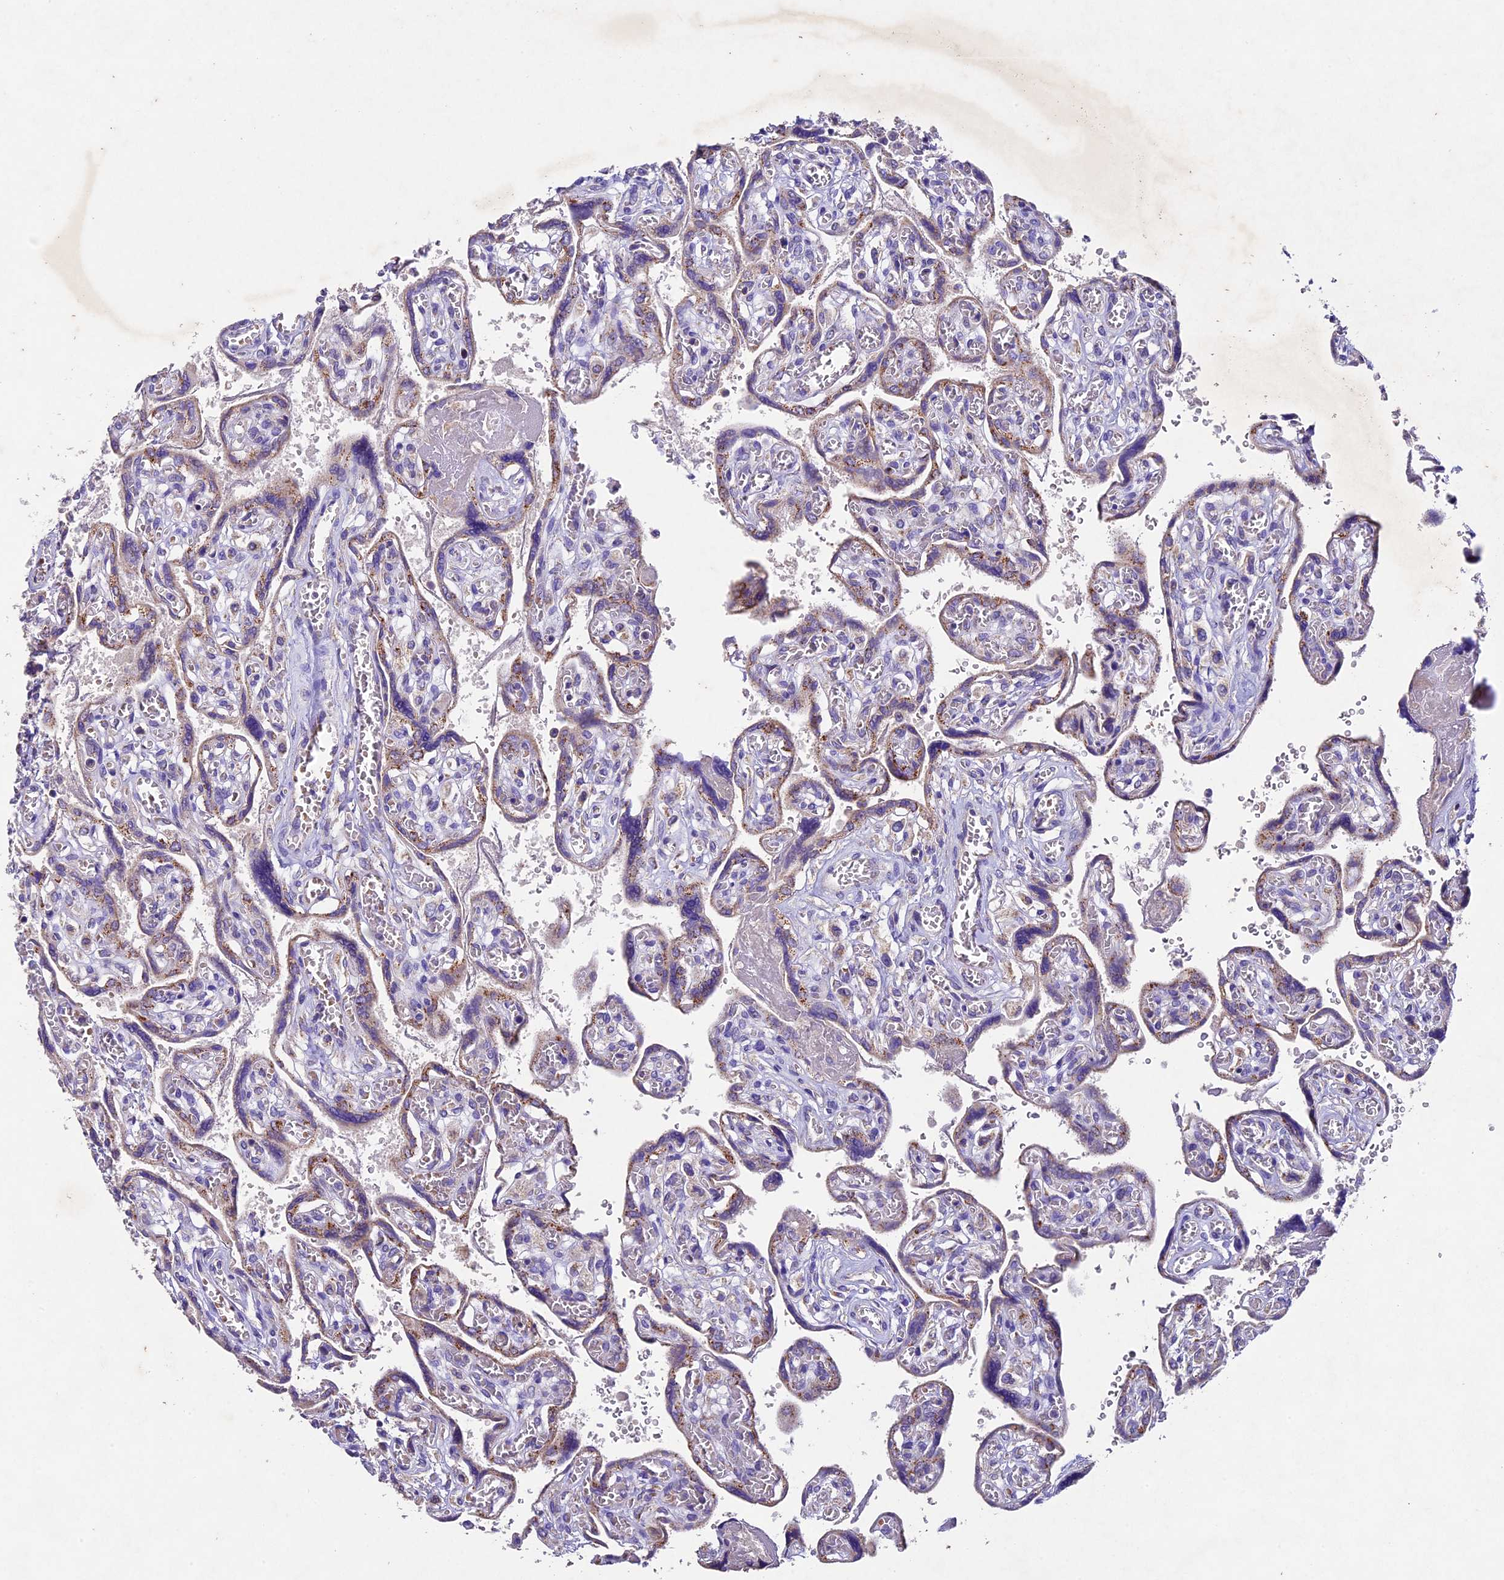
{"staining": {"intensity": "weak", "quantity": "25%-75%", "location": "cytoplasmic/membranous"}, "tissue": "placenta", "cell_type": "Trophoblastic cells", "image_type": "normal", "snomed": [{"axis": "morphology", "description": "Normal tissue, NOS"}, {"axis": "topography", "description": "Placenta"}], "caption": "A brown stain shows weak cytoplasmic/membranous expression of a protein in trophoblastic cells of unremarkable placenta. Nuclei are stained in blue.", "gene": "PMPCB", "patient": {"sex": "female", "age": 39}}